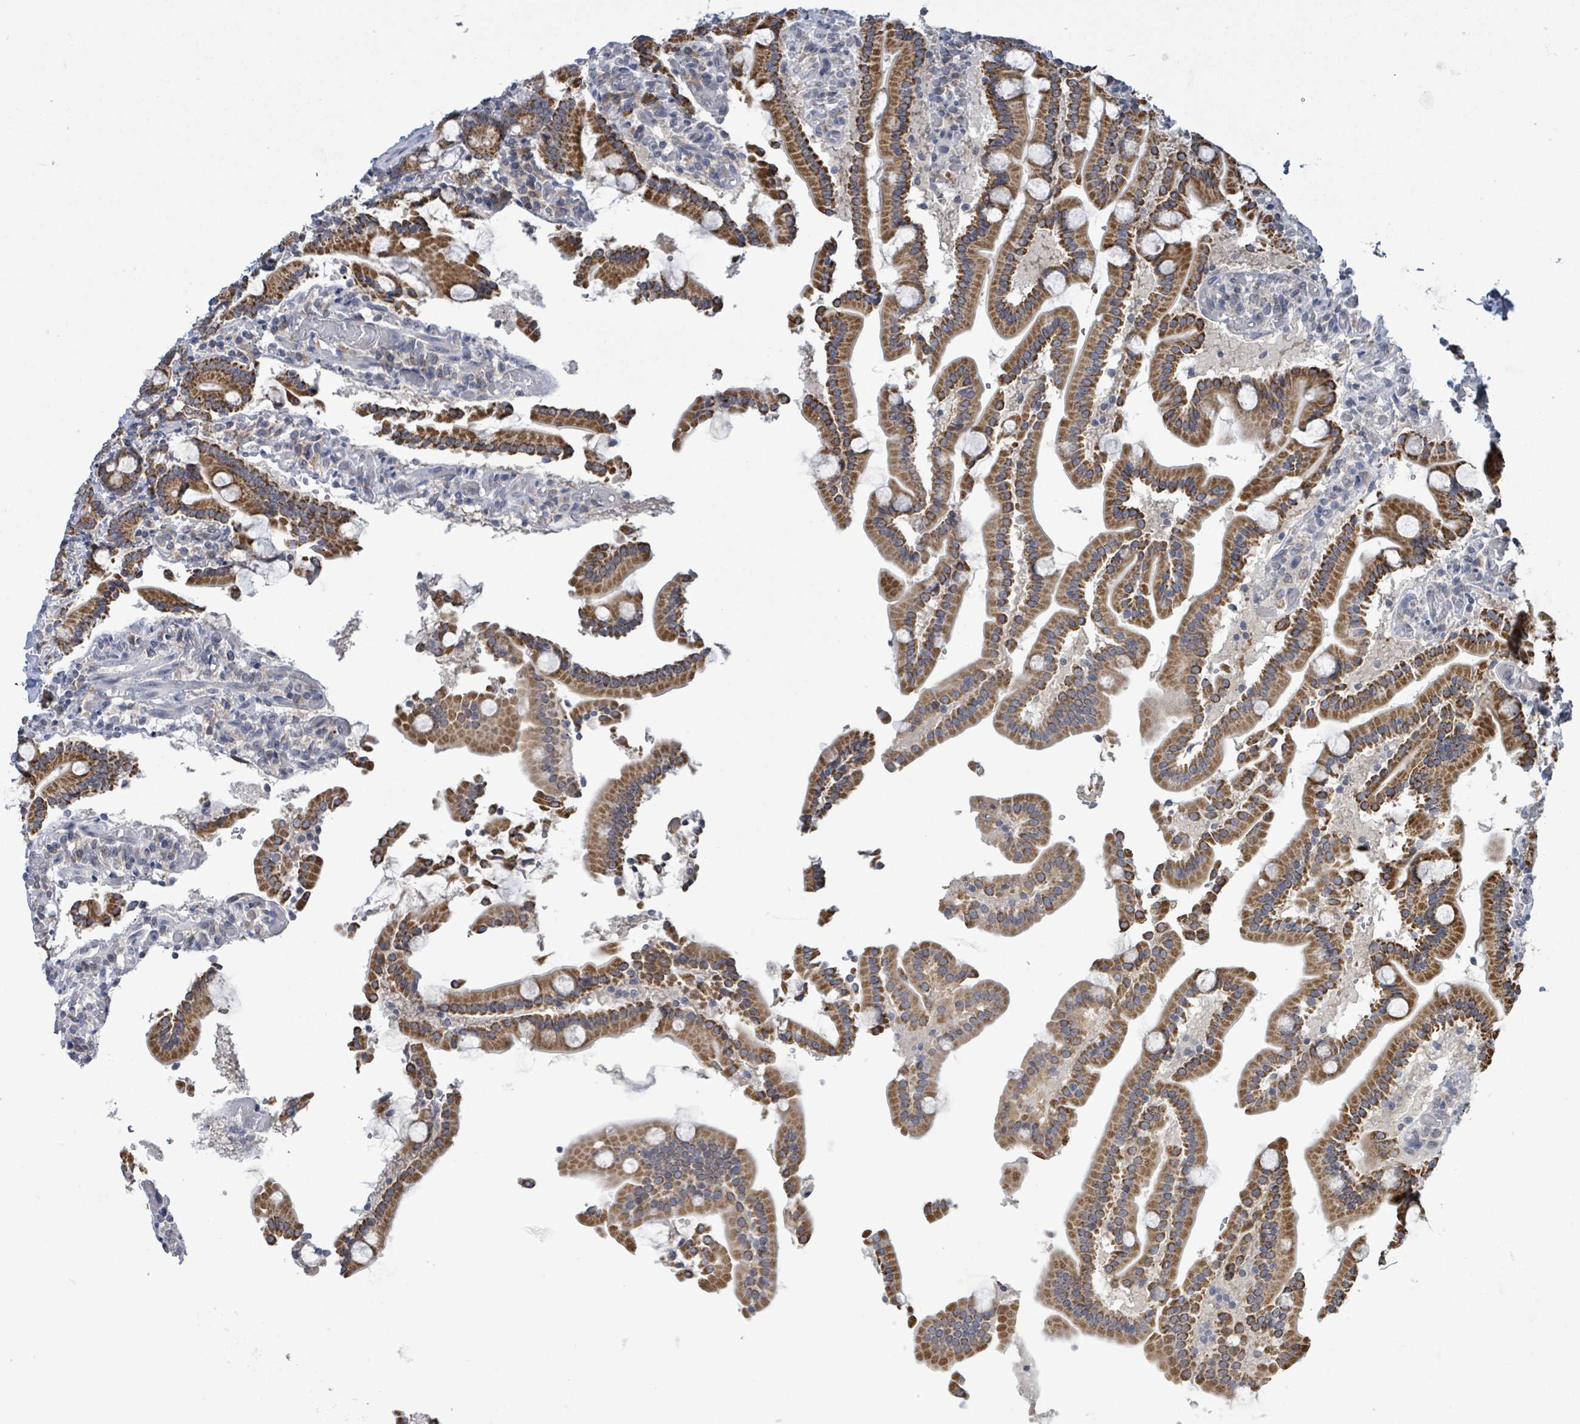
{"staining": {"intensity": "strong", "quantity": ">75%", "location": "cytoplasmic/membranous"}, "tissue": "duodenum", "cell_type": "Glandular cells", "image_type": "normal", "snomed": [{"axis": "morphology", "description": "Normal tissue, NOS"}, {"axis": "topography", "description": "Duodenum"}], "caption": "Brown immunohistochemical staining in benign human duodenum displays strong cytoplasmic/membranous positivity in approximately >75% of glandular cells. (Brightfield microscopy of DAB IHC at high magnification).", "gene": "COQ10B", "patient": {"sex": "male", "age": 55}}